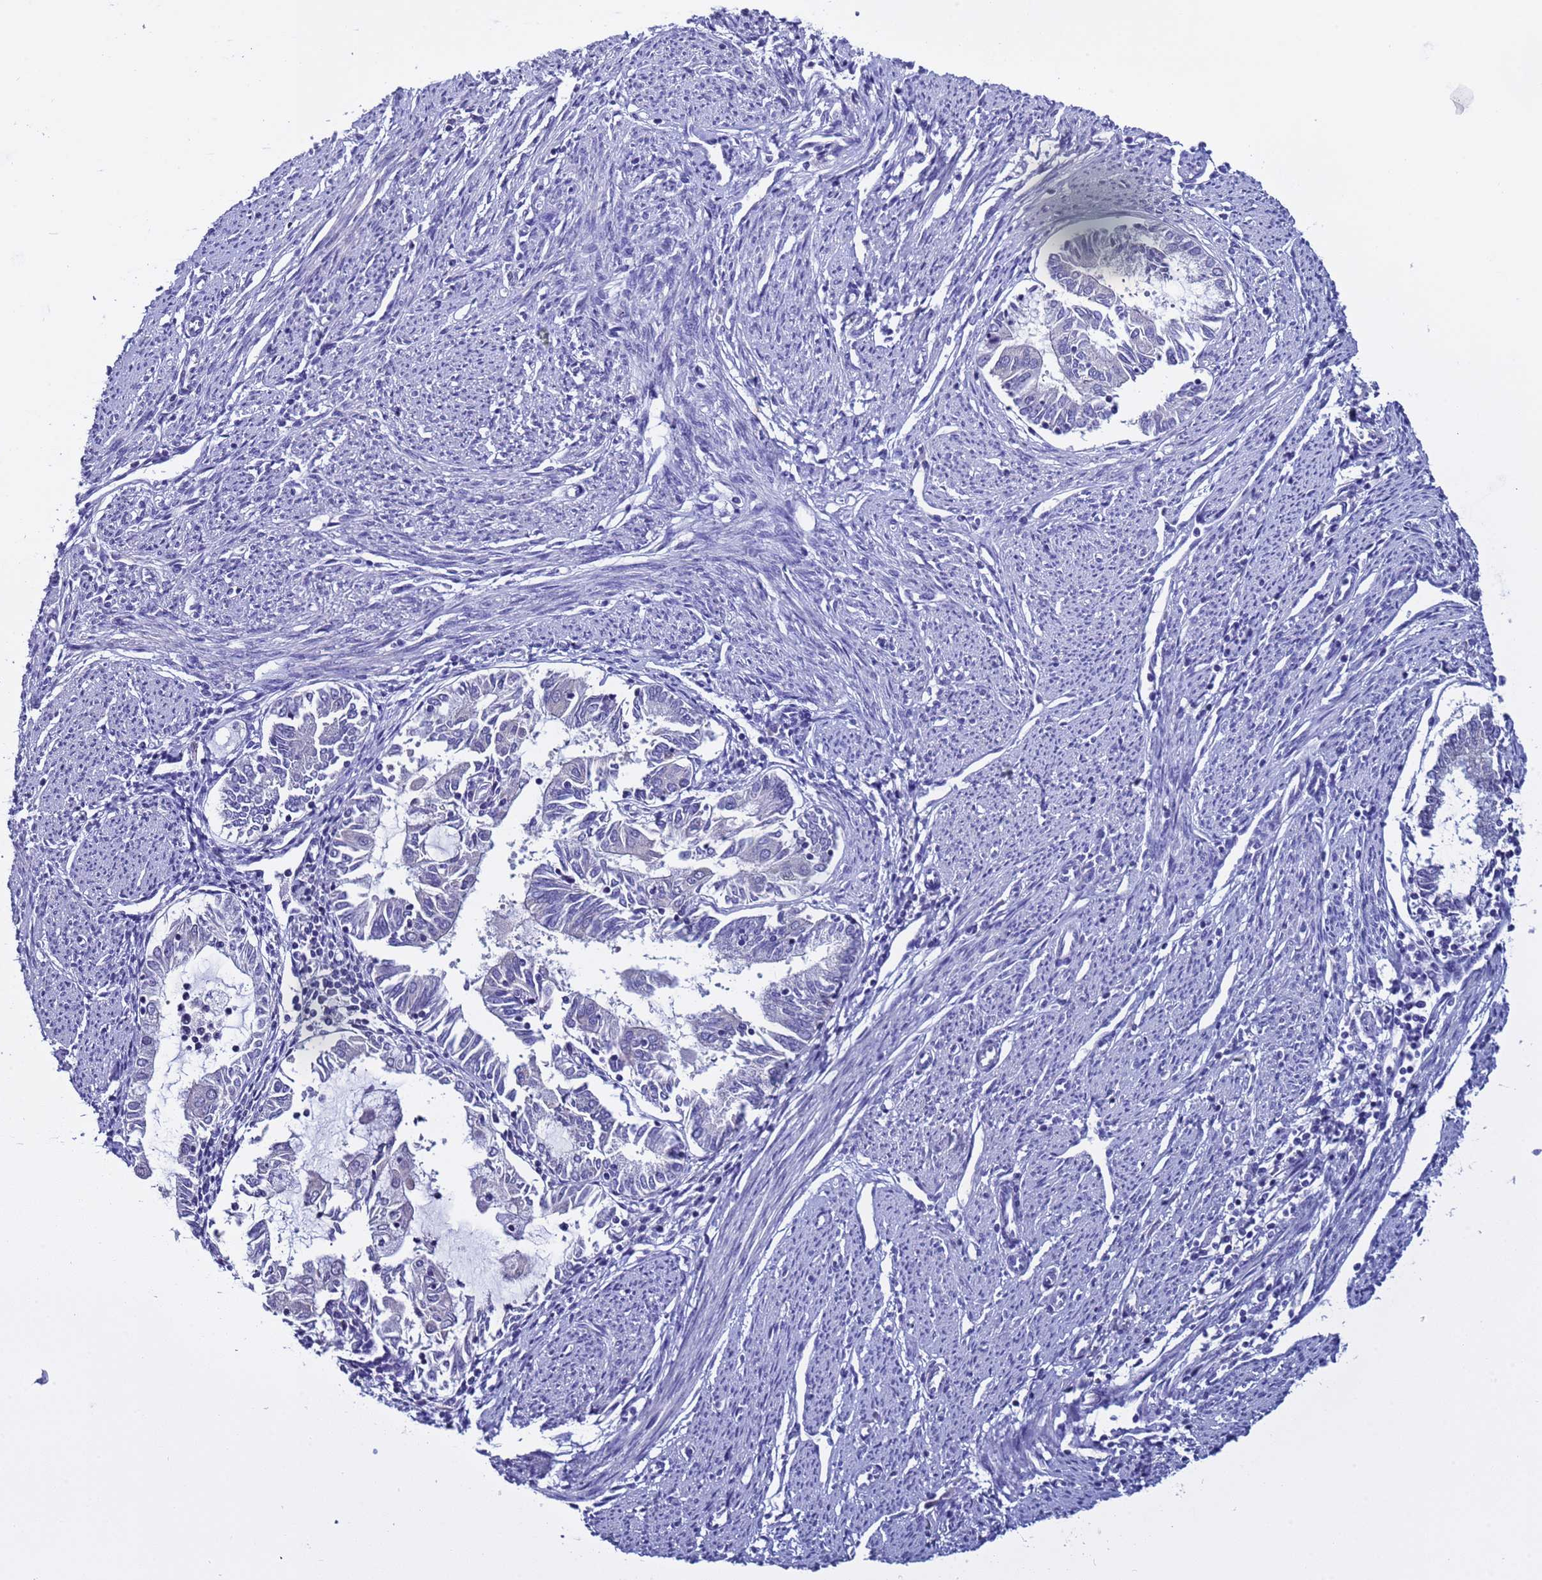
{"staining": {"intensity": "negative", "quantity": "none", "location": "none"}, "tissue": "endometrial cancer", "cell_type": "Tumor cells", "image_type": "cancer", "snomed": [{"axis": "morphology", "description": "Adenocarcinoma, NOS"}, {"axis": "topography", "description": "Endometrium"}], "caption": "This image is of endometrial adenocarcinoma stained with immunohistochemistry to label a protein in brown with the nuclei are counter-stained blue. There is no expression in tumor cells.", "gene": "ELMOD2", "patient": {"sex": "female", "age": 79}}